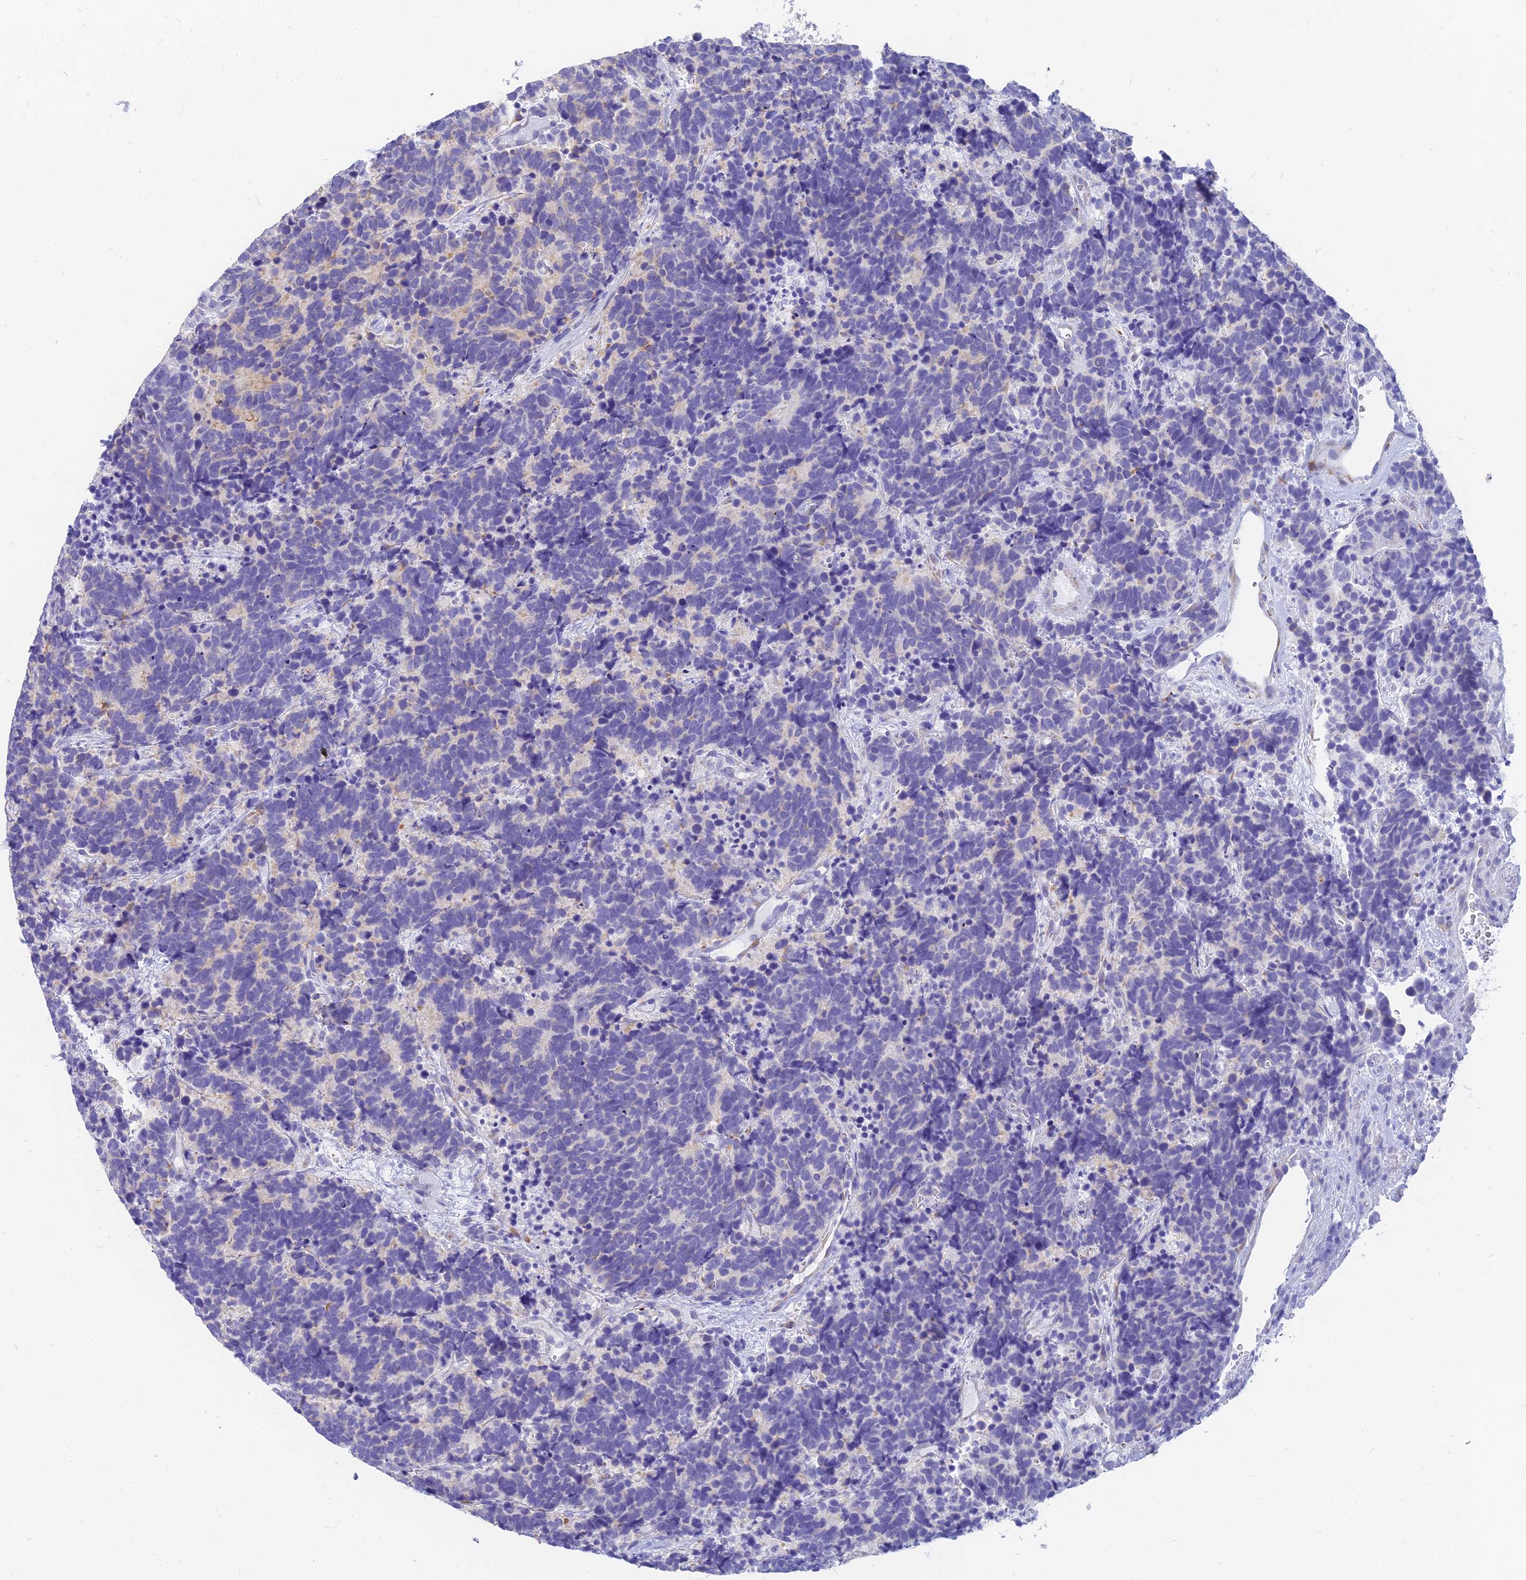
{"staining": {"intensity": "negative", "quantity": "none", "location": "none"}, "tissue": "carcinoid", "cell_type": "Tumor cells", "image_type": "cancer", "snomed": [{"axis": "morphology", "description": "Carcinoma, NOS"}, {"axis": "morphology", "description": "Carcinoid, malignant, NOS"}, {"axis": "topography", "description": "Urinary bladder"}], "caption": "High power microscopy photomicrograph of an IHC histopathology image of carcinoid (malignant), revealing no significant positivity in tumor cells.", "gene": "SLC36A2", "patient": {"sex": "male", "age": 57}}